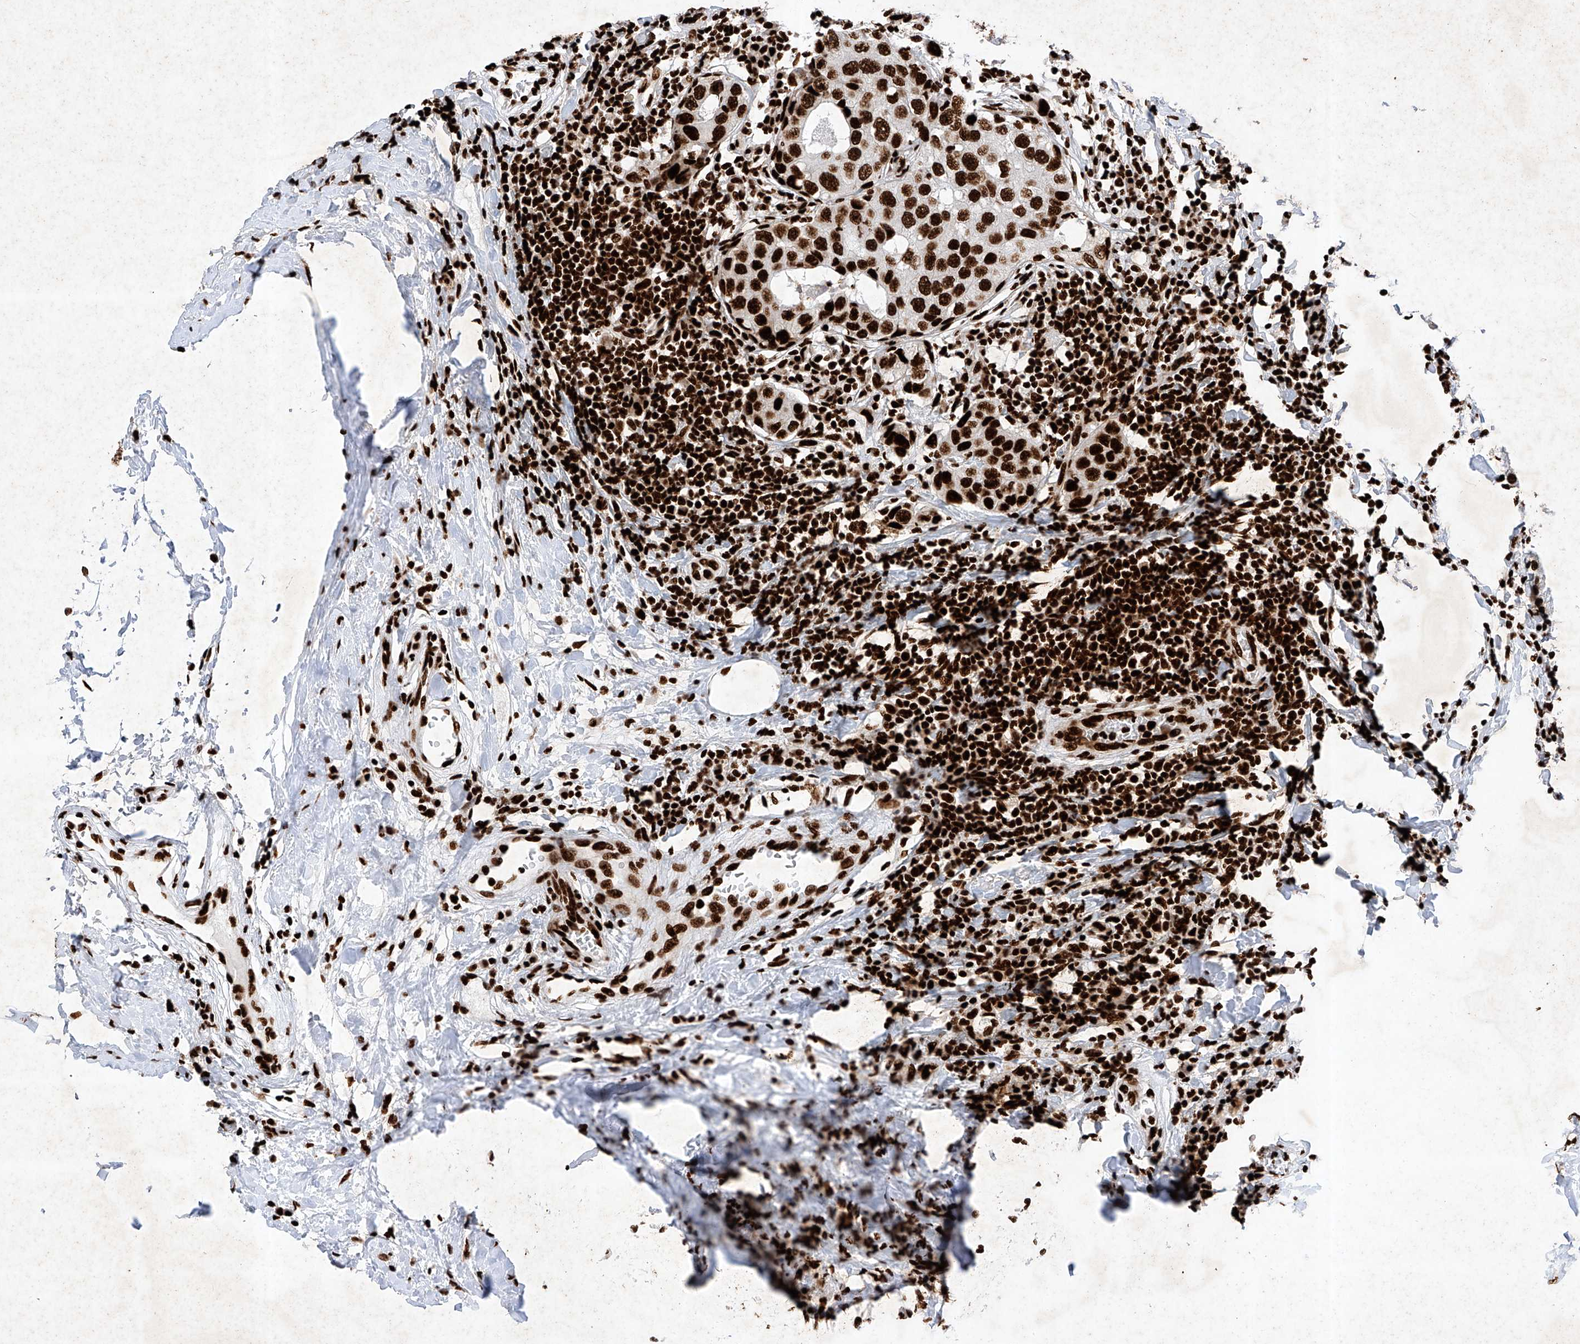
{"staining": {"intensity": "strong", "quantity": ">75%", "location": "nuclear"}, "tissue": "breast cancer", "cell_type": "Tumor cells", "image_type": "cancer", "snomed": [{"axis": "morphology", "description": "Duct carcinoma"}, {"axis": "topography", "description": "Breast"}], "caption": "Immunohistochemistry image of neoplastic tissue: breast intraductal carcinoma stained using immunohistochemistry (IHC) shows high levels of strong protein expression localized specifically in the nuclear of tumor cells, appearing as a nuclear brown color.", "gene": "SRSF6", "patient": {"sex": "female", "age": 27}}